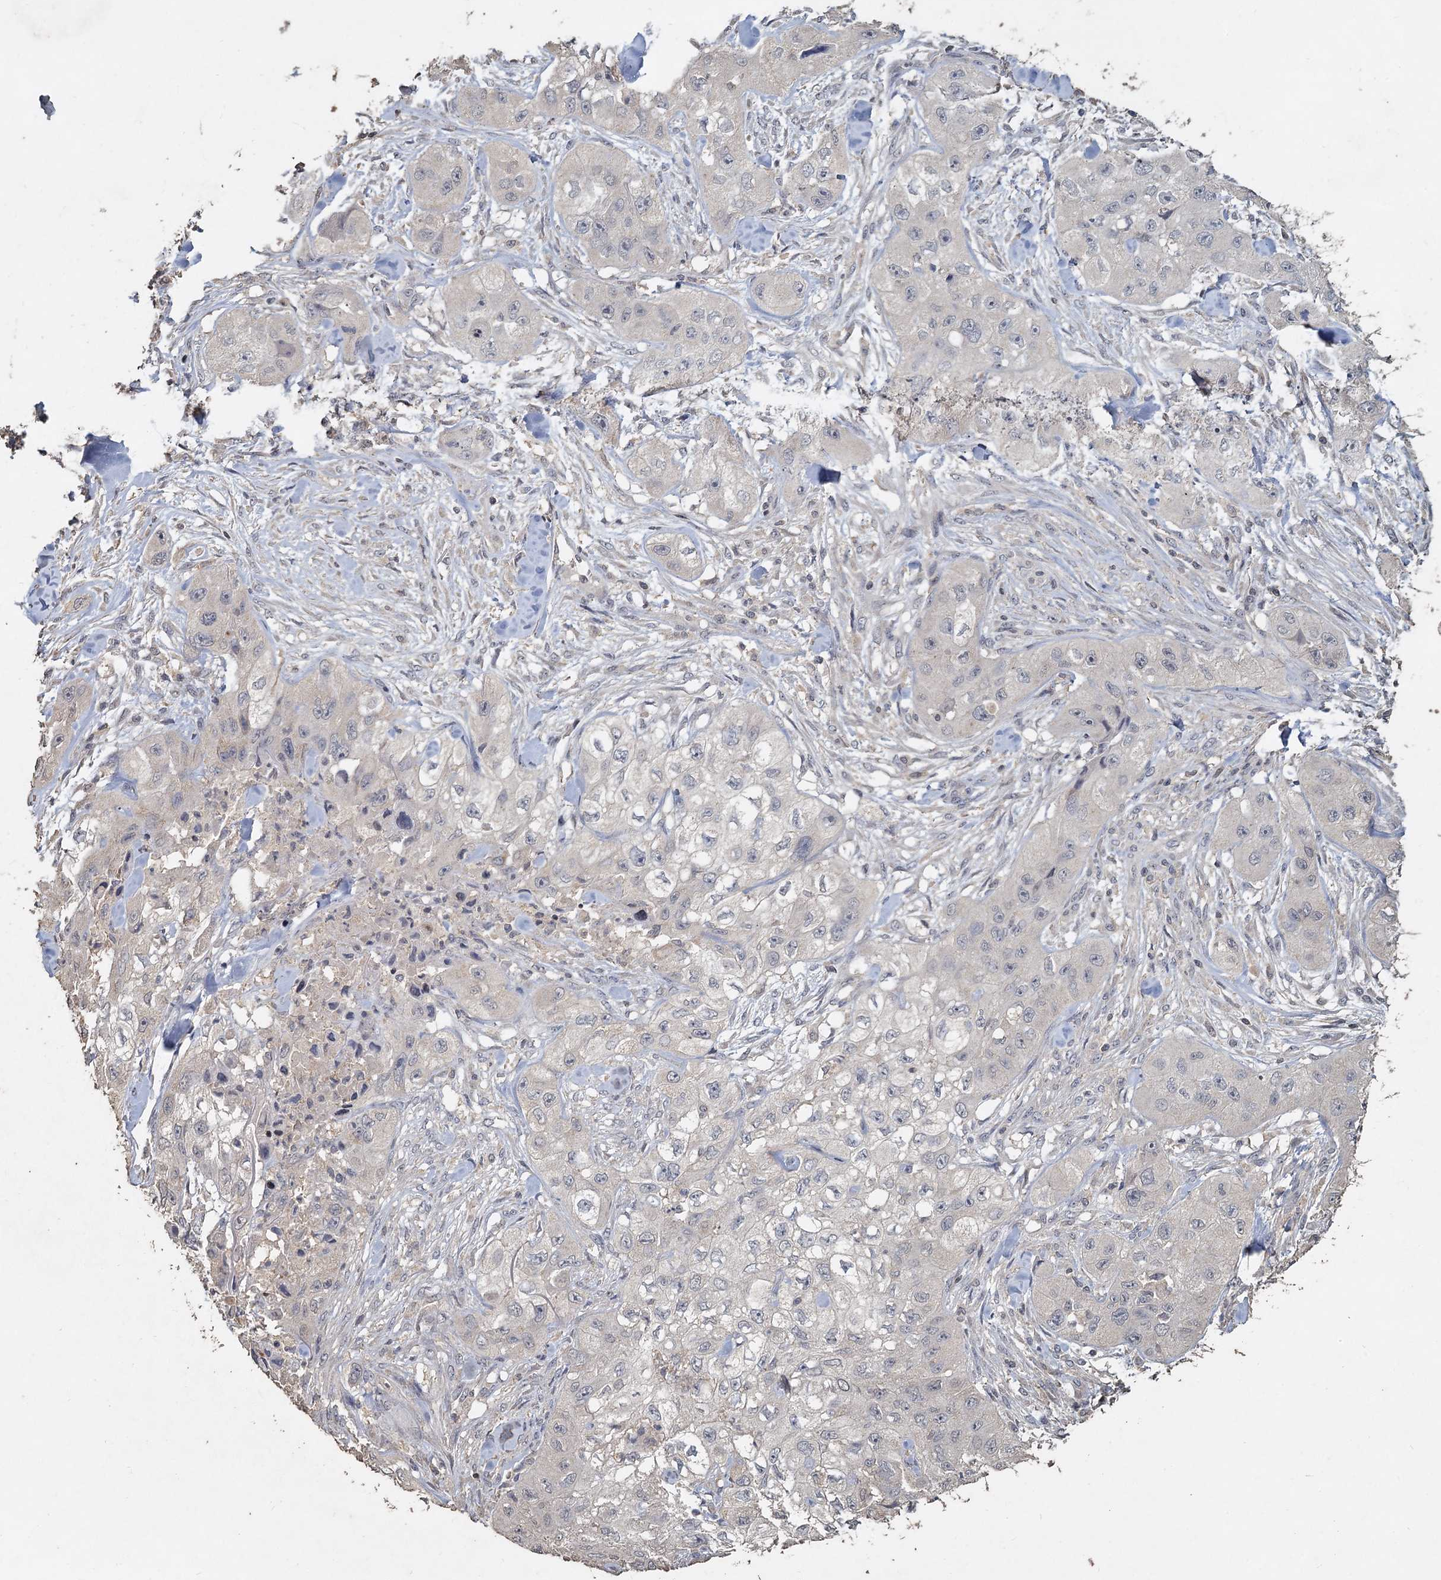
{"staining": {"intensity": "negative", "quantity": "none", "location": "none"}, "tissue": "skin cancer", "cell_type": "Tumor cells", "image_type": "cancer", "snomed": [{"axis": "morphology", "description": "Squamous cell carcinoma, NOS"}, {"axis": "topography", "description": "Skin"}, {"axis": "topography", "description": "Subcutis"}], "caption": "This photomicrograph is of skin squamous cell carcinoma stained with immunohistochemistry to label a protein in brown with the nuclei are counter-stained blue. There is no positivity in tumor cells. (IHC, brightfield microscopy, high magnification).", "gene": "CCDC61", "patient": {"sex": "male", "age": 73}}